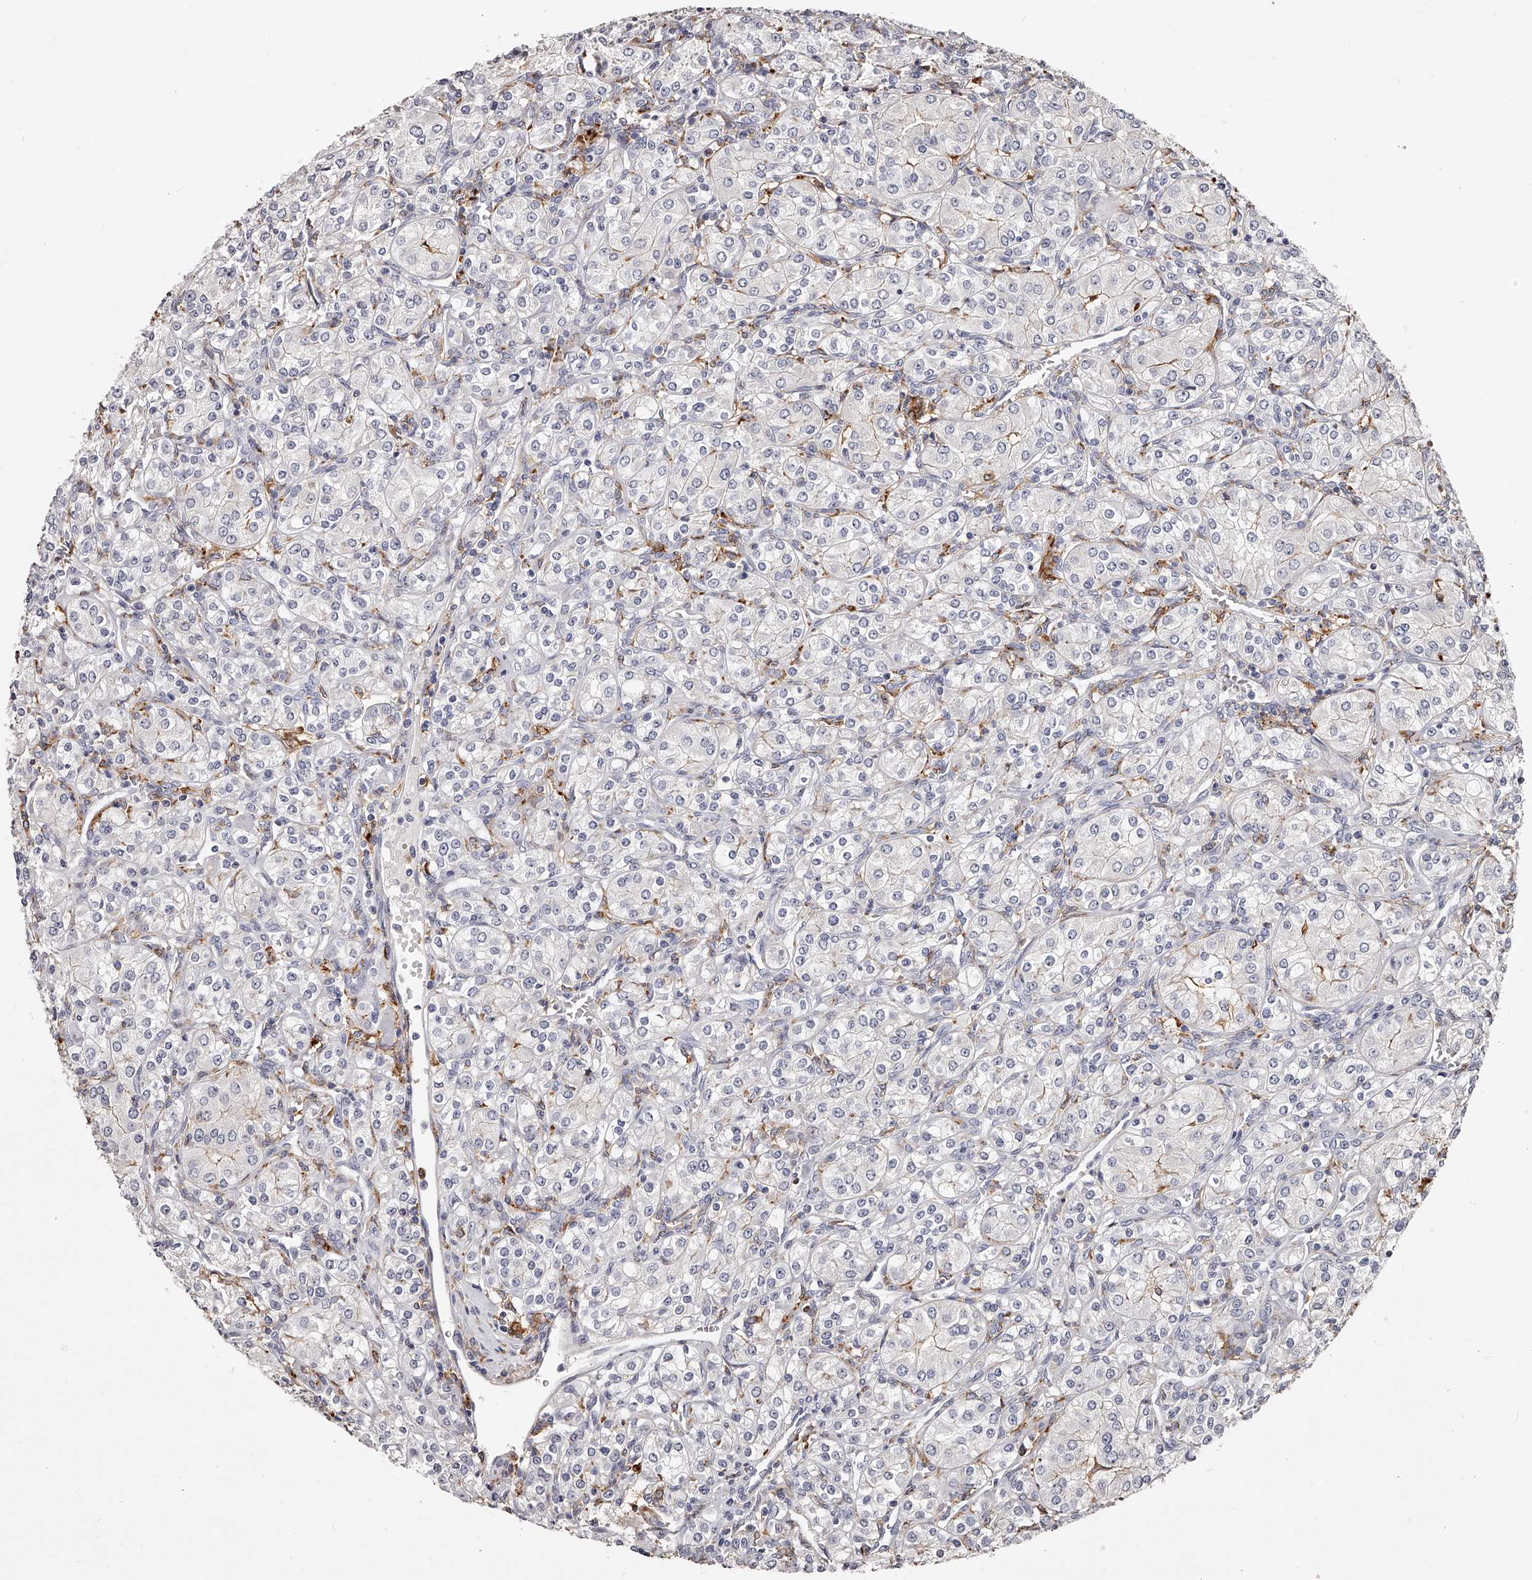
{"staining": {"intensity": "negative", "quantity": "none", "location": "none"}, "tissue": "renal cancer", "cell_type": "Tumor cells", "image_type": "cancer", "snomed": [{"axis": "morphology", "description": "Adenocarcinoma, NOS"}, {"axis": "topography", "description": "Kidney"}], "caption": "There is no significant staining in tumor cells of renal adenocarcinoma.", "gene": "PACSIN1", "patient": {"sex": "male", "age": 77}}